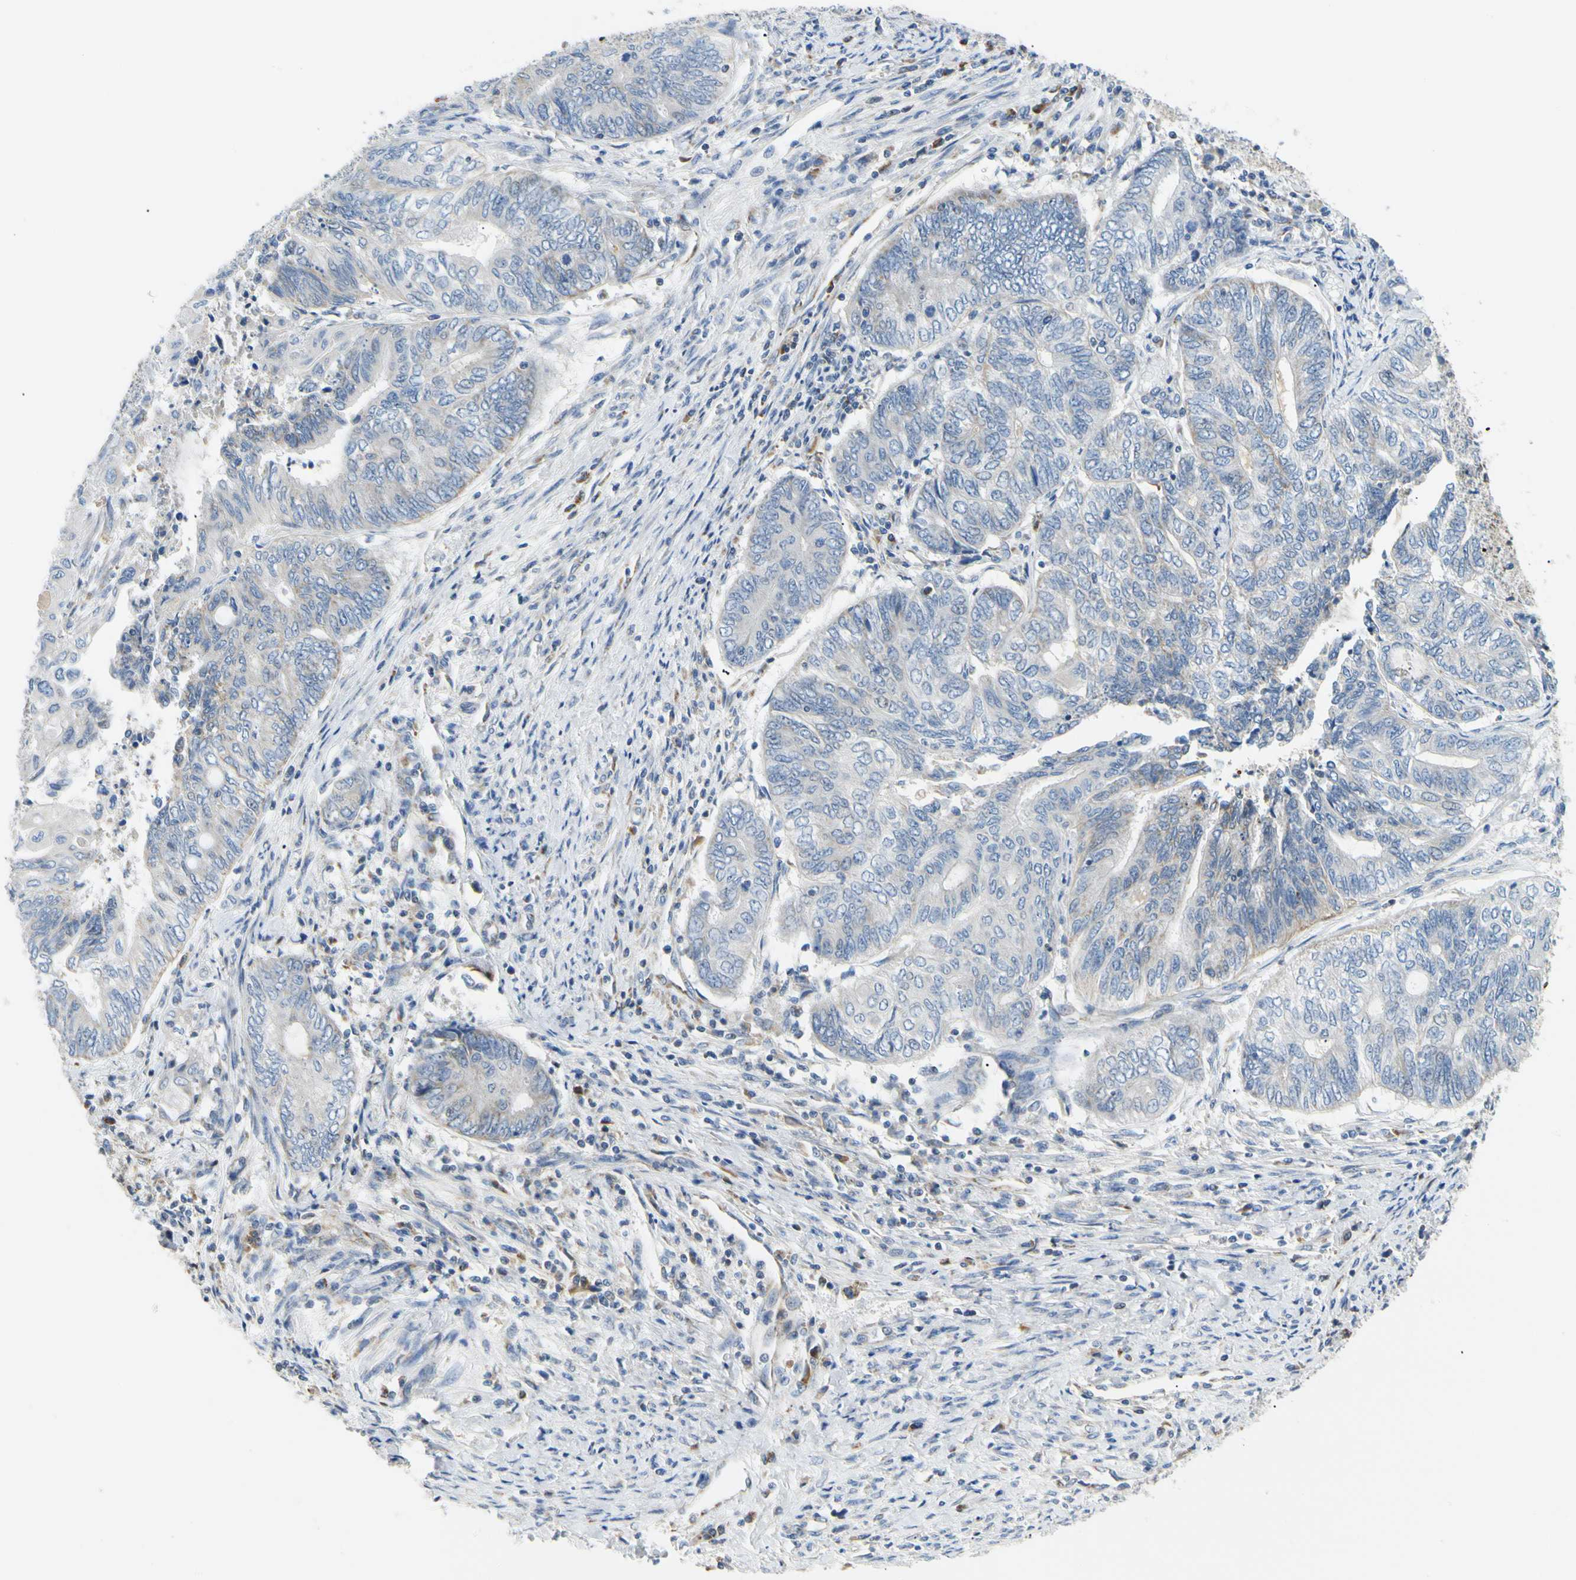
{"staining": {"intensity": "weak", "quantity": "25%-75%", "location": "cytoplasmic/membranous"}, "tissue": "endometrial cancer", "cell_type": "Tumor cells", "image_type": "cancer", "snomed": [{"axis": "morphology", "description": "Adenocarcinoma, NOS"}, {"axis": "topography", "description": "Uterus"}, {"axis": "topography", "description": "Endometrium"}], "caption": "Immunohistochemistry image of adenocarcinoma (endometrial) stained for a protein (brown), which shows low levels of weak cytoplasmic/membranous expression in about 25%-75% of tumor cells.", "gene": "ACAT1", "patient": {"sex": "female", "age": 70}}